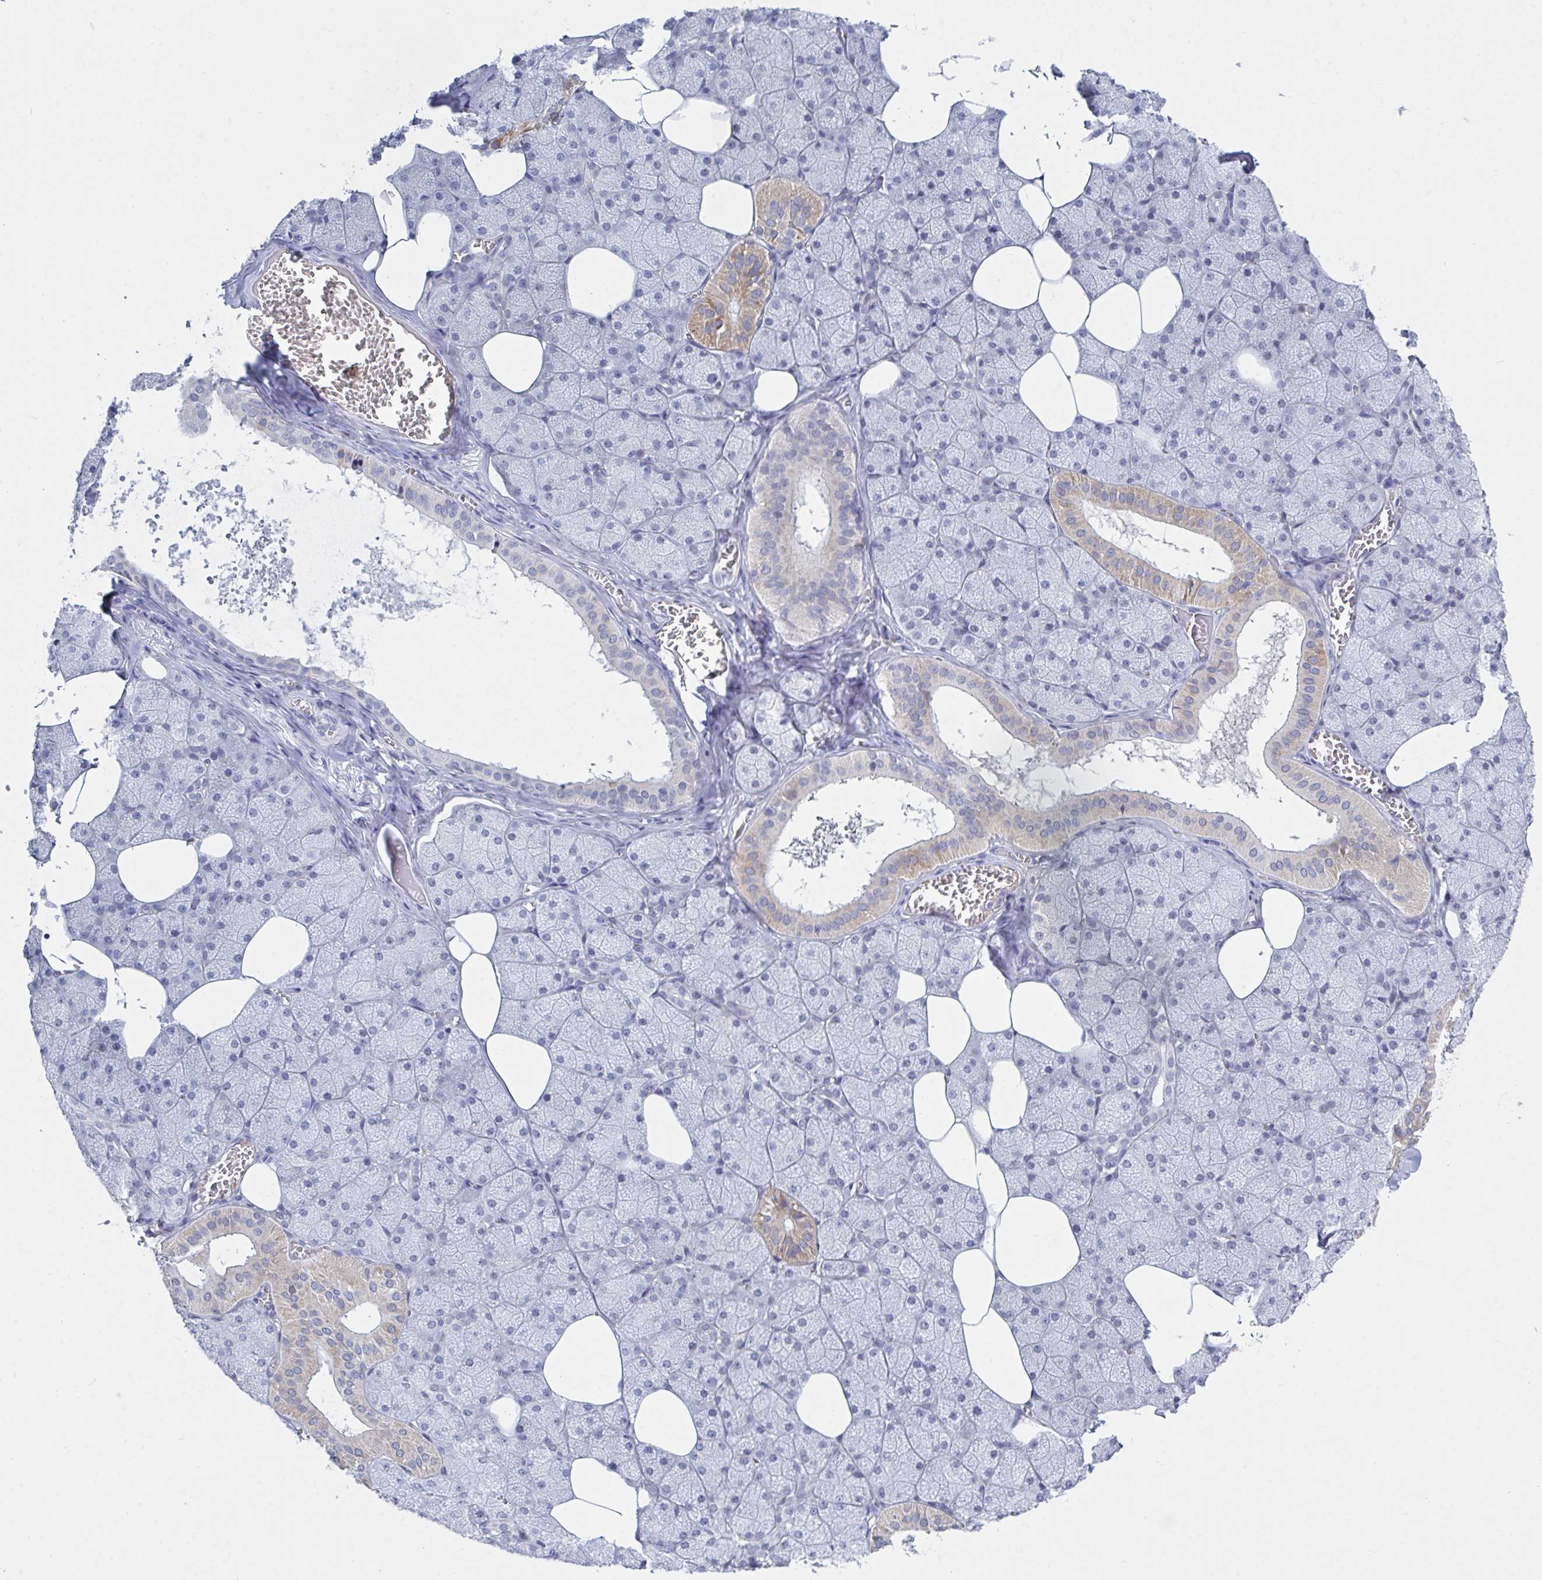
{"staining": {"intensity": "moderate", "quantity": "<25%", "location": "cytoplasmic/membranous"}, "tissue": "salivary gland", "cell_type": "Glandular cells", "image_type": "normal", "snomed": [{"axis": "morphology", "description": "Normal tissue, NOS"}, {"axis": "topography", "description": "Salivary gland"}, {"axis": "topography", "description": "Peripheral nerve tissue"}], "caption": "Moderate cytoplasmic/membranous staining is identified in about <25% of glandular cells in unremarkable salivary gland.", "gene": "KDM4D", "patient": {"sex": "male", "age": 38}}